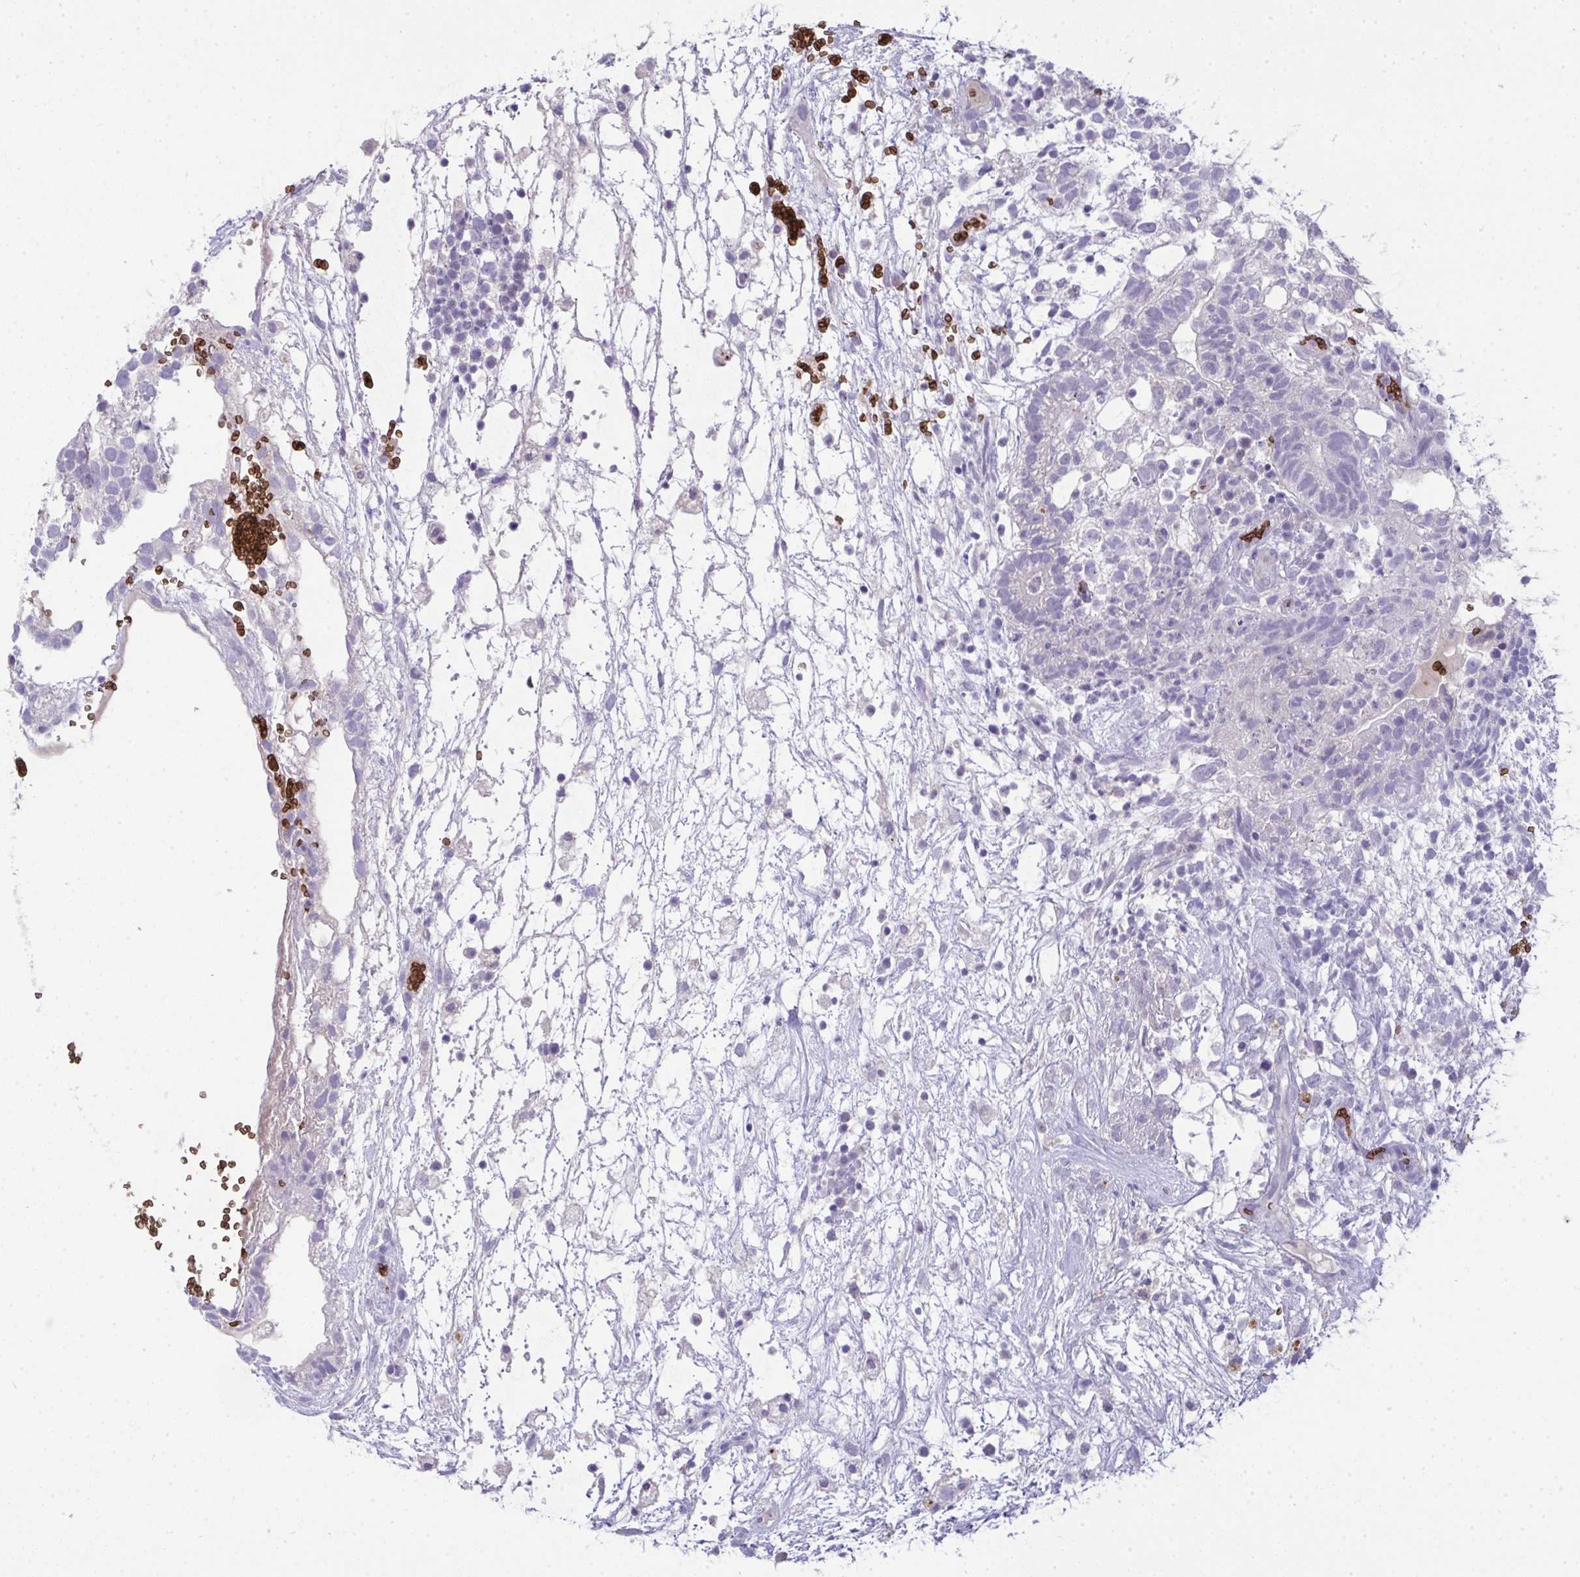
{"staining": {"intensity": "negative", "quantity": "none", "location": "none"}, "tissue": "testis cancer", "cell_type": "Tumor cells", "image_type": "cancer", "snomed": [{"axis": "morphology", "description": "Normal tissue, NOS"}, {"axis": "morphology", "description": "Carcinoma, Embryonal, NOS"}, {"axis": "topography", "description": "Testis"}], "caption": "Testis embryonal carcinoma stained for a protein using IHC demonstrates no staining tumor cells.", "gene": "SPTB", "patient": {"sex": "male", "age": 32}}